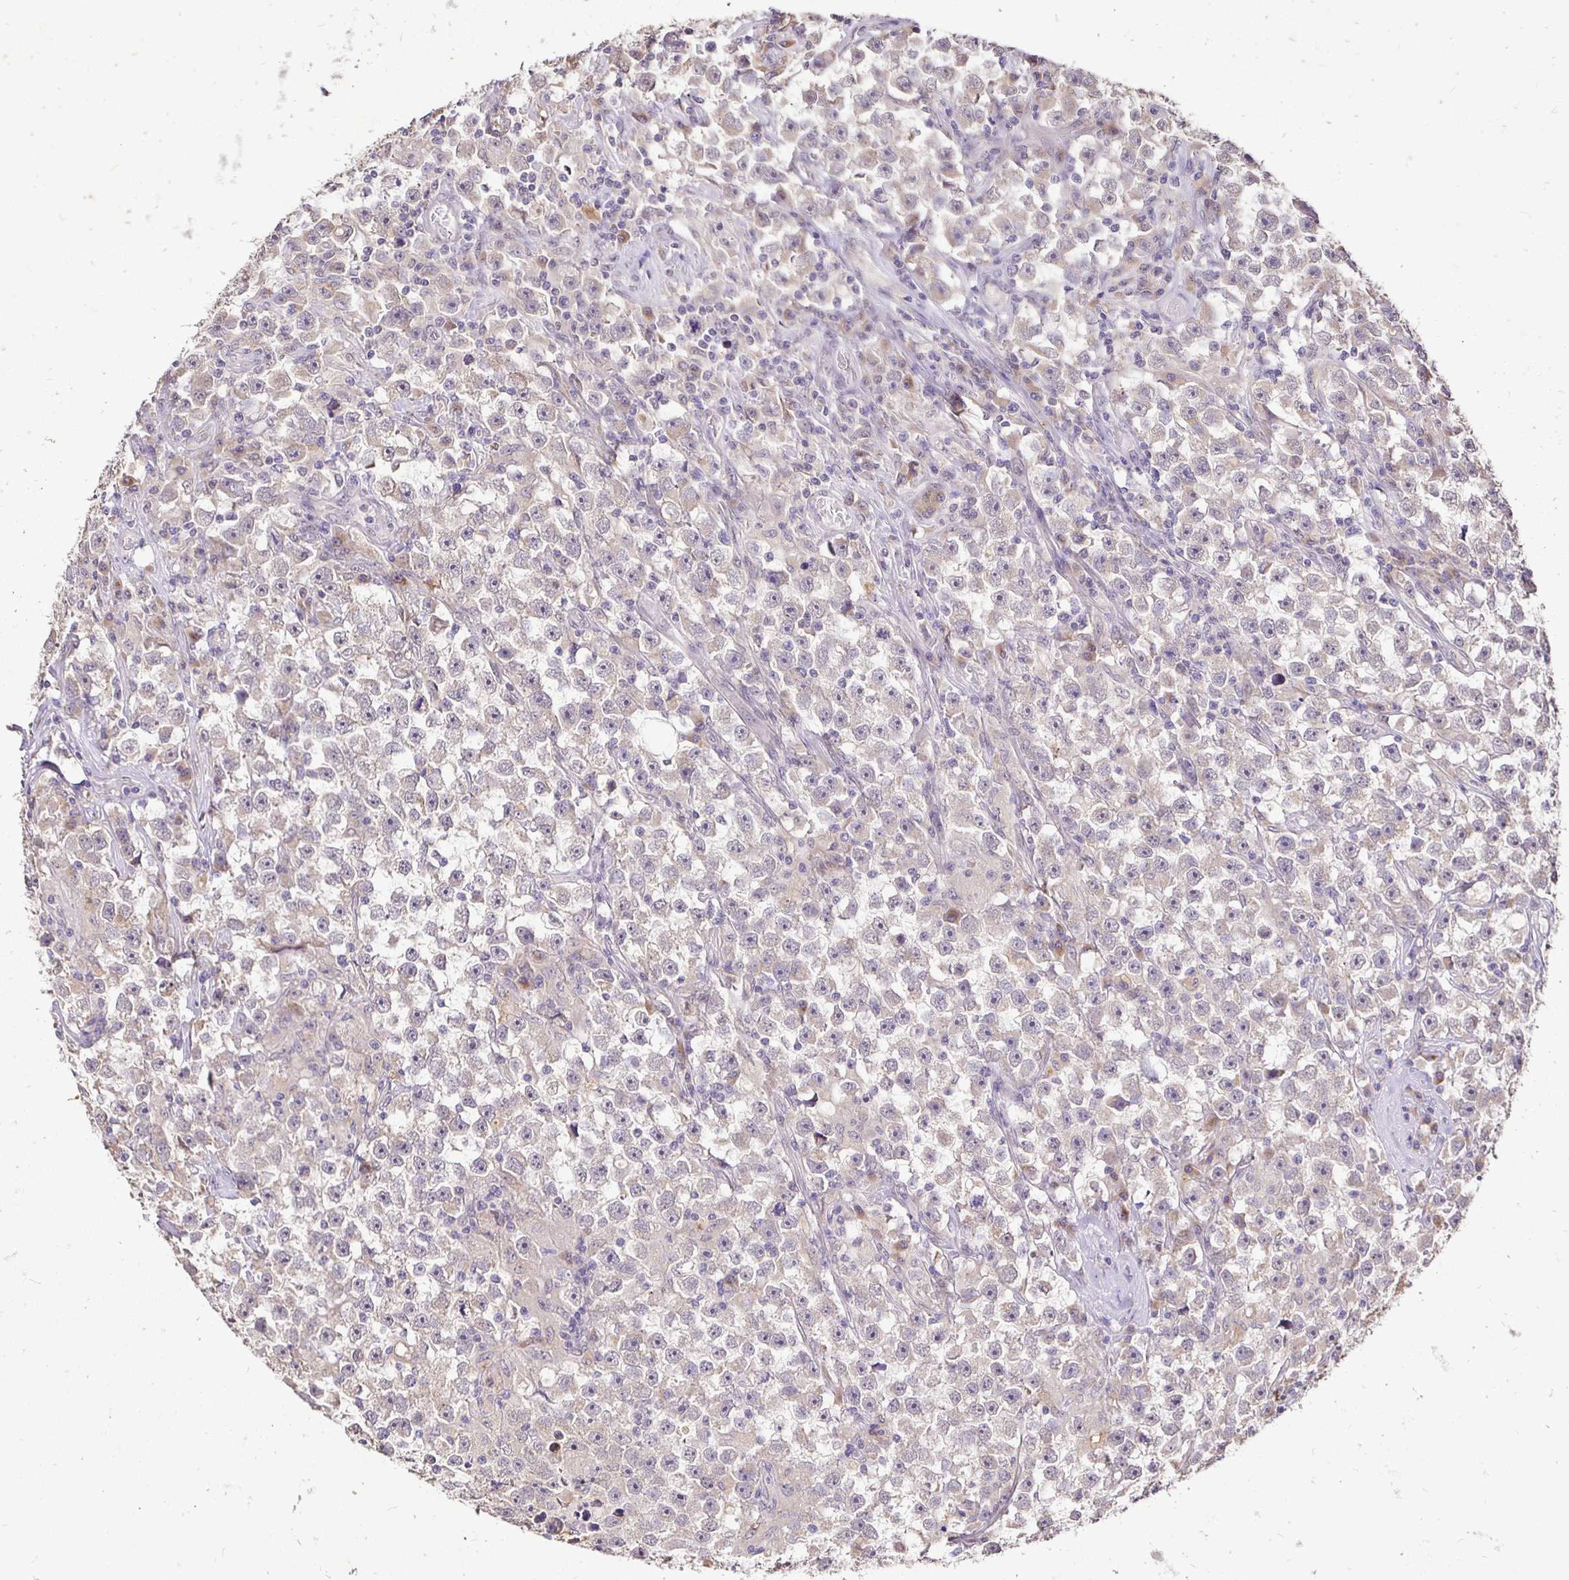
{"staining": {"intensity": "weak", "quantity": ">75%", "location": "cytoplasmic/membranous"}, "tissue": "testis cancer", "cell_type": "Tumor cells", "image_type": "cancer", "snomed": [{"axis": "morphology", "description": "Seminoma, NOS"}, {"axis": "topography", "description": "Testis"}], "caption": "Immunohistochemistry (IHC) photomicrograph of testis cancer stained for a protein (brown), which demonstrates low levels of weak cytoplasmic/membranous staining in approximately >75% of tumor cells.", "gene": "RHEBL1", "patient": {"sex": "male", "age": 33}}